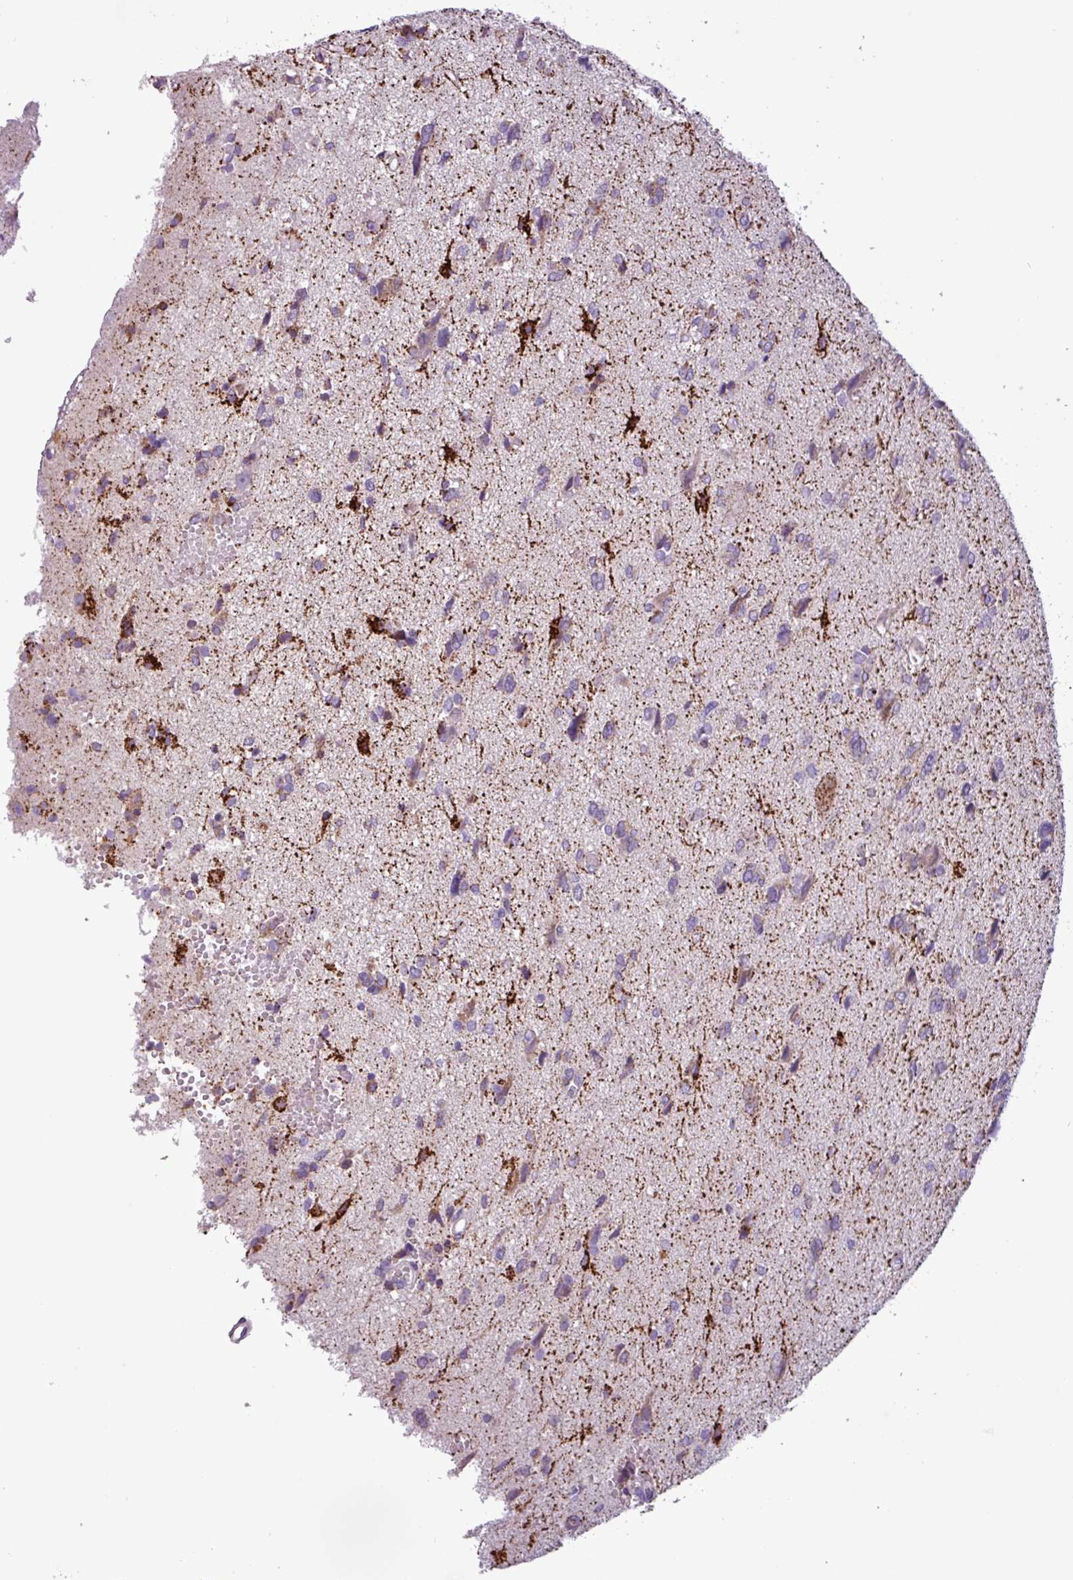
{"staining": {"intensity": "moderate", "quantity": "25%-75%", "location": "cytoplasmic/membranous"}, "tissue": "glioma", "cell_type": "Tumor cells", "image_type": "cancer", "snomed": [{"axis": "morphology", "description": "Glioma, malignant, High grade"}, {"axis": "topography", "description": "Brain"}], "caption": "Malignant high-grade glioma stained for a protein shows moderate cytoplasmic/membranous positivity in tumor cells.", "gene": "ZNF667", "patient": {"sex": "female", "age": 59}}